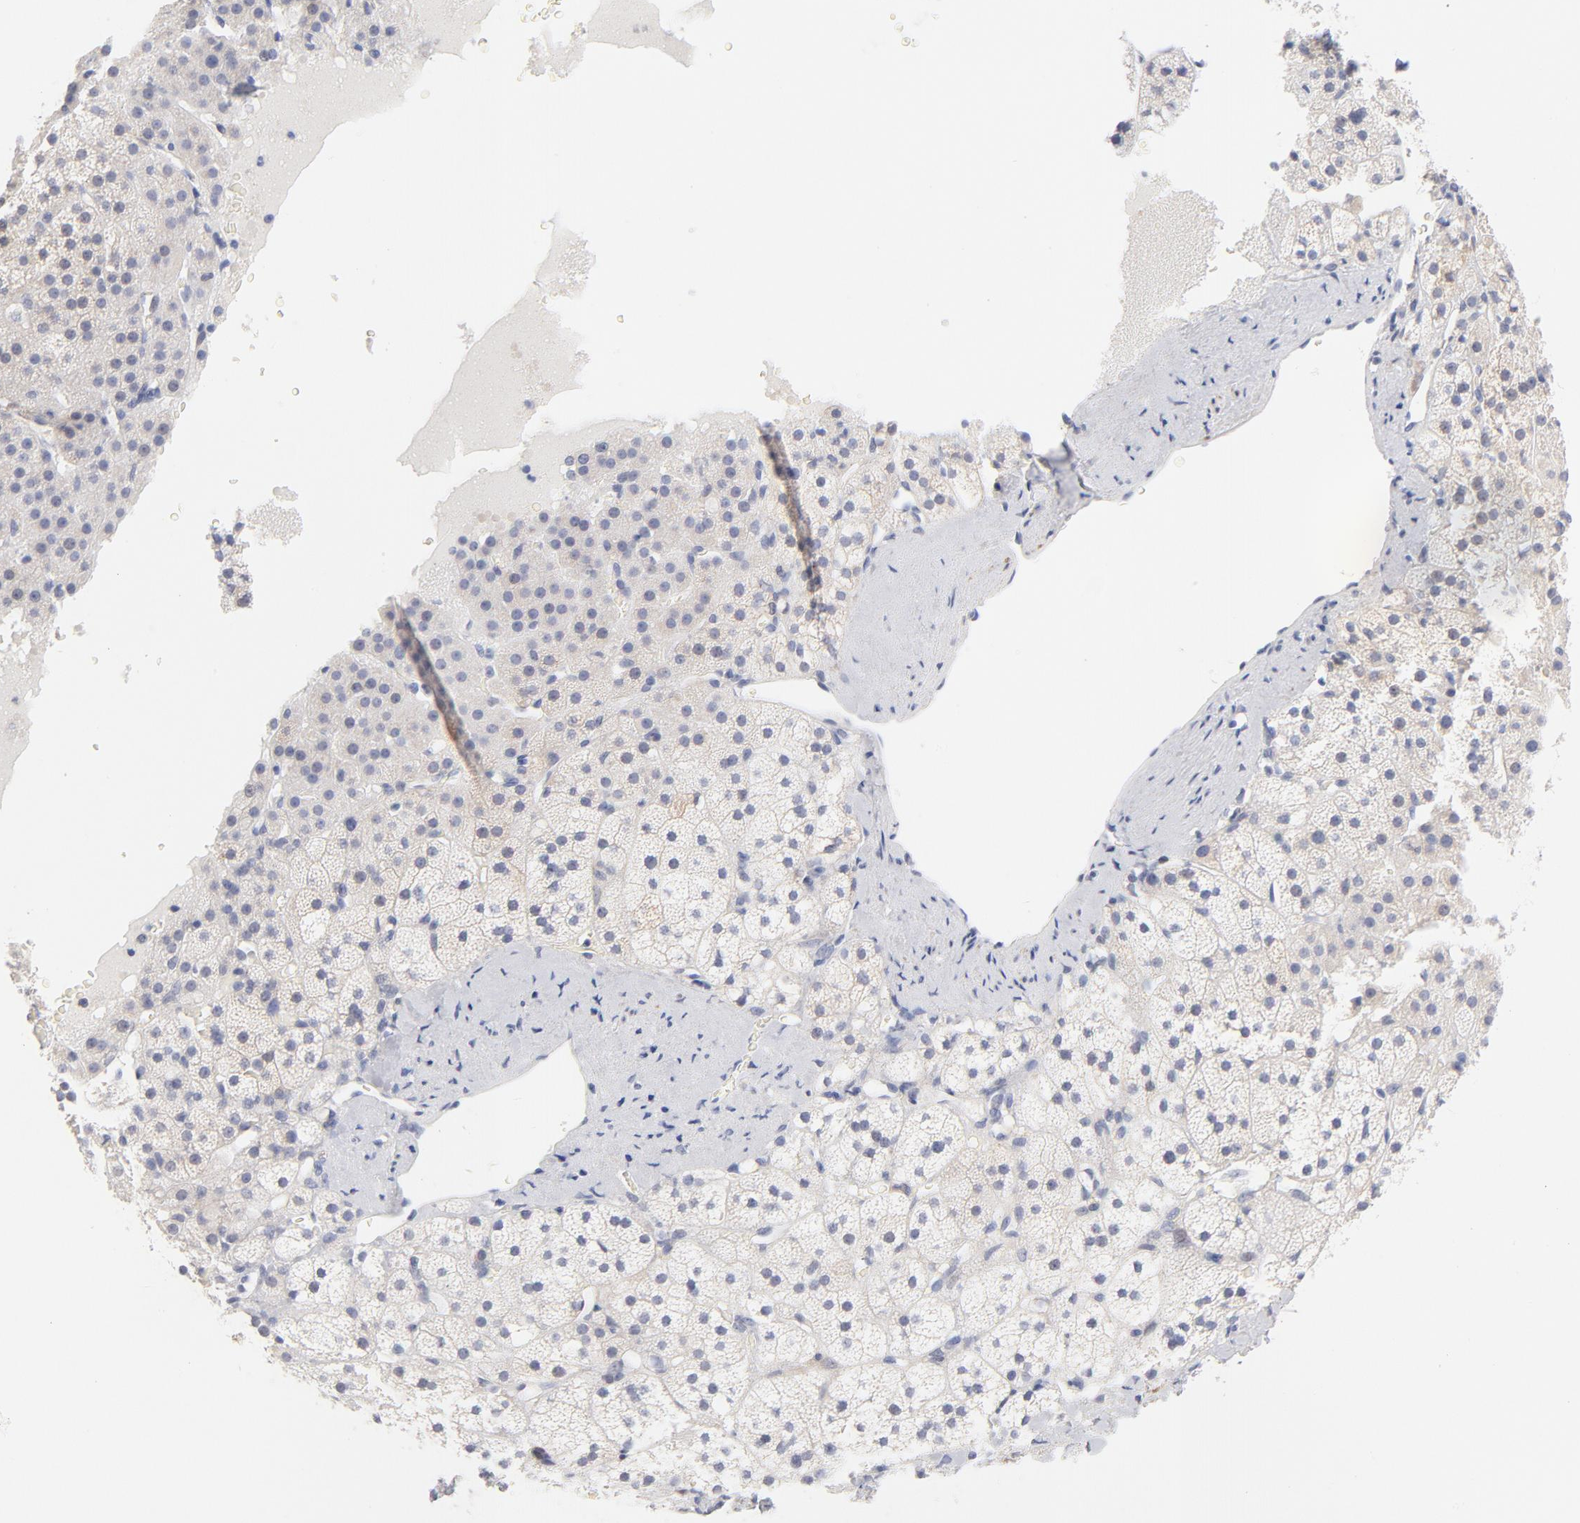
{"staining": {"intensity": "negative", "quantity": "none", "location": "none"}, "tissue": "adrenal gland", "cell_type": "Glandular cells", "image_type": "normal", "snomed": [{"axis": "morphology", "description": "Normal tissue, NOS"}, {"axis": "topography", "description": "Adrenal gland"}], "caption": "Immunohistochemistry histopathology image of normal adrenal gland stained for a protein (brown), which shows no expression in glandular cells.", "gene": "MID1", "patient": {"sex": "male", "age": 35}}